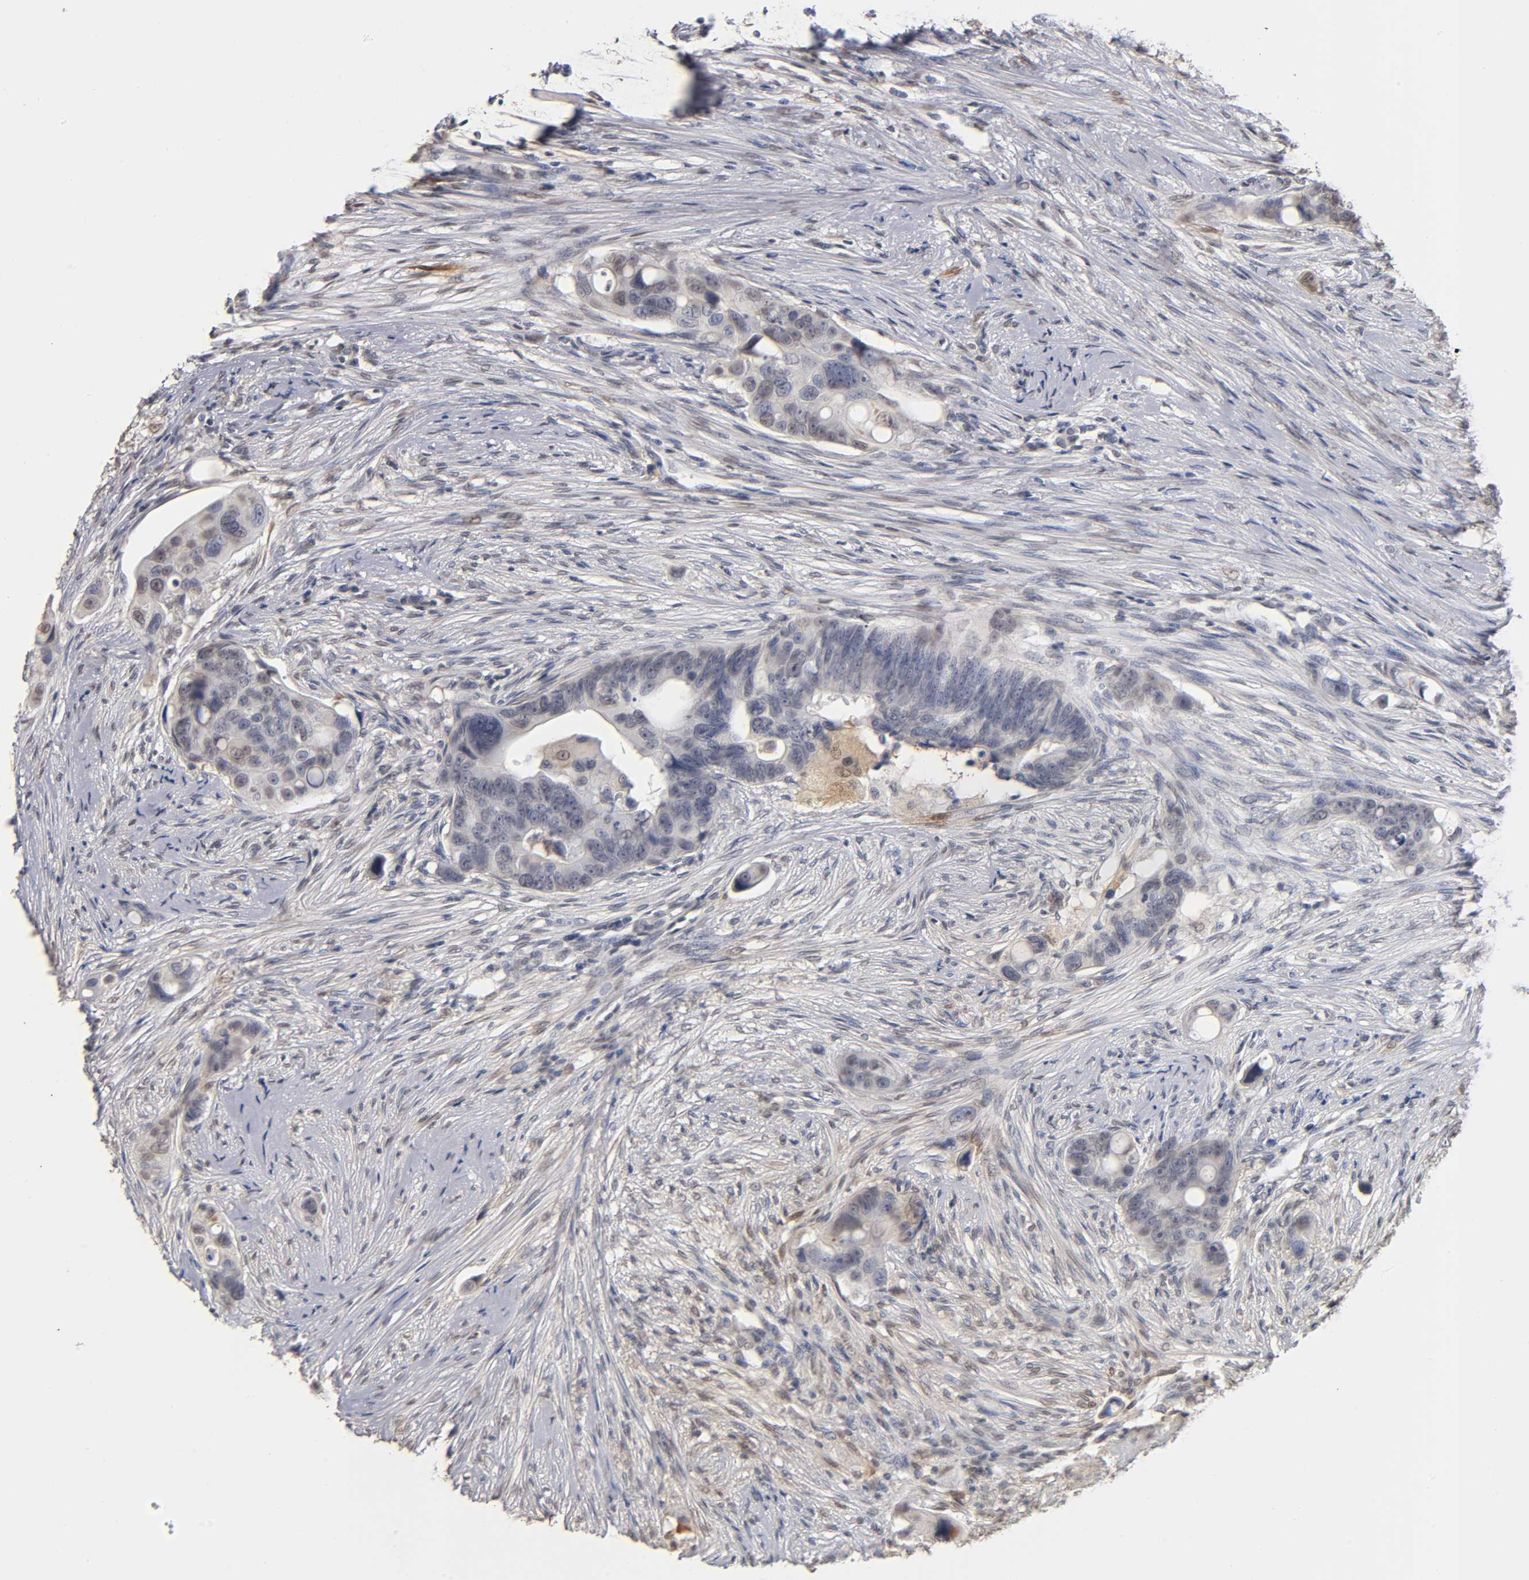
{"staining": {"intensity": "weak", "quantity": "<25%", "location": "cytoplasmic/membranous,nuclear"}, "tissue": "colorectal cancer", "cell_type": "Tumor cells", "image_type": "cancer", "snomed": [{"axis": "morphology", "description": "Adenocarcinoma, NOS"}, {"axis": "topography", "description": "Colon"}], "caption": "Human colorectal cancer stained for a protein using immunohistochemistry (IHC) reveals no expression in tumor cells.", "gene": "CRABP2", "patient": {"sex": "female", "age": 57}}